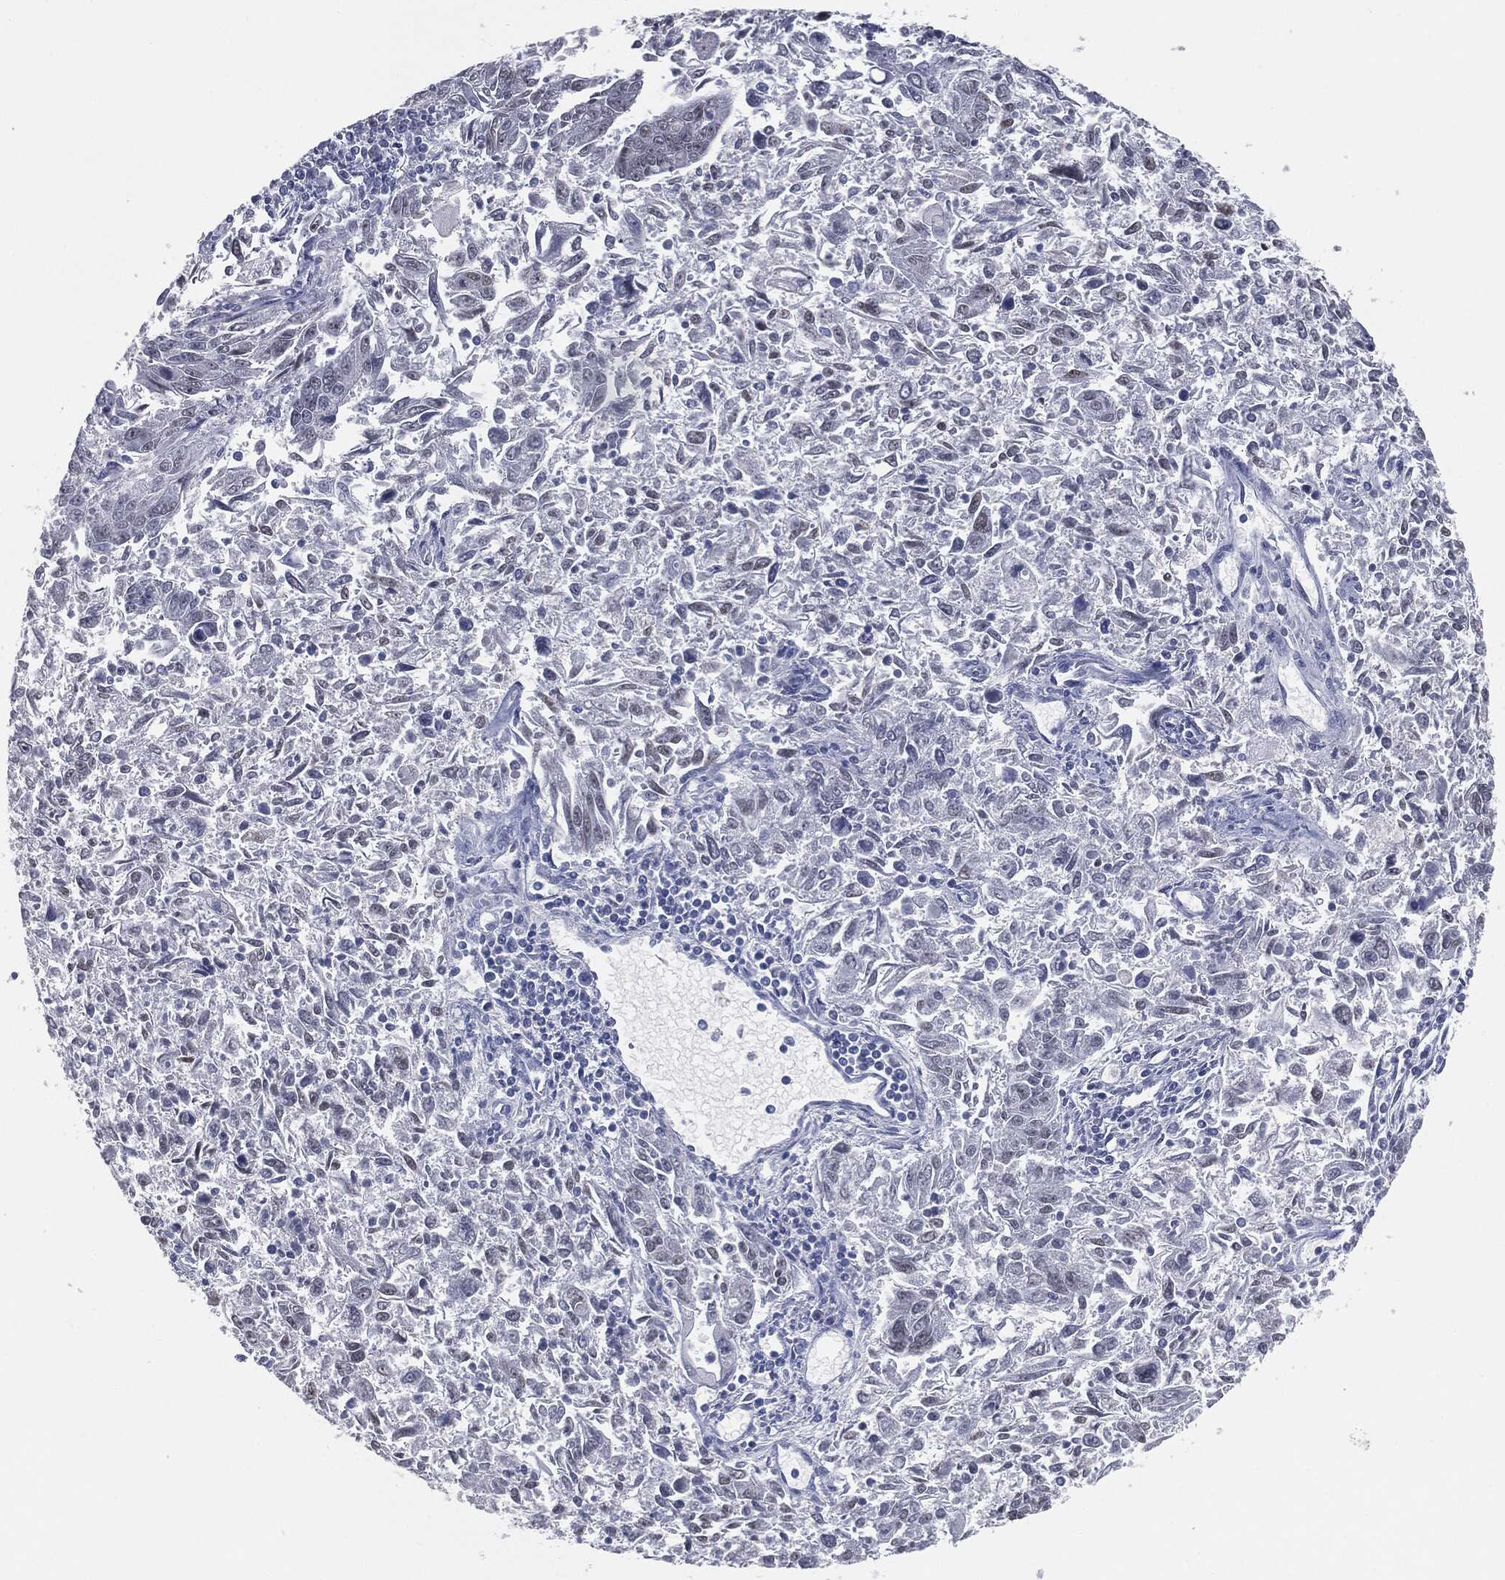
{"staining": {"intensity": "negative", "quantity": "none", "location": "none"}, "tissue": "endometrial cancer", "cell_type": "Tumor cells", "image_type": "cancer", "snomed": [{"axis": "morphology", "description": "Adenocarcinoma, NOS"}, {"axis": "topography", "description": "Endometrium"}], "caption": "Endometrial cancer (adenocarcinoma) was stained to show a protein in brown. There is no significant staining in tumor cells. (IHC, brightfield microscopy, high magnification).", "gene": "PRAME", "patient": {"sex": "female", "age": 42}}